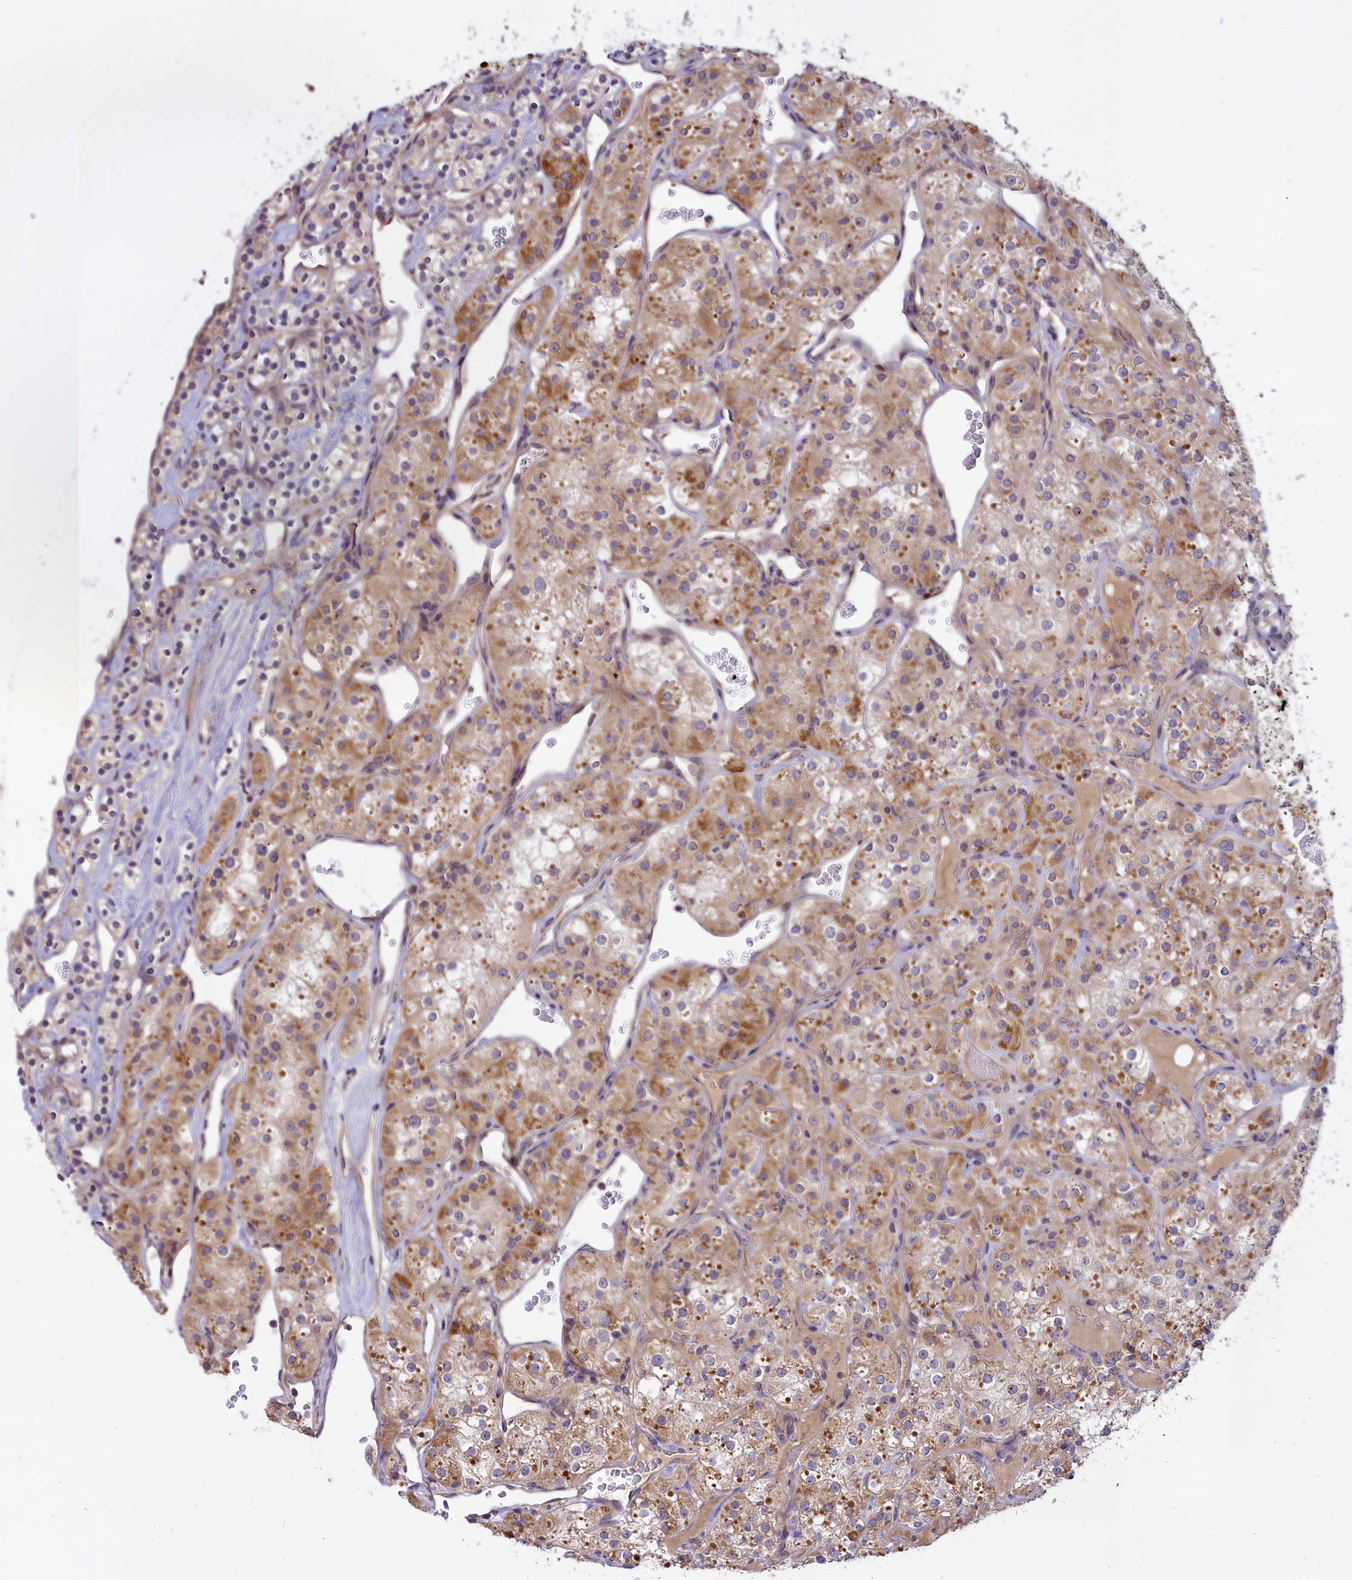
{"staining": {"intensity": "moderate", "quantity": ">75%", "location": "cytoplasmic/membranous"}, "tissue": "renal cancer", "cell_type": "Tumor cells", "image_type": "cancer", "snomed": [{"axis": "morphology", "description": "Adenocarcinoma, NOS"}, {"axis": "topography", "description": "Kidney"}], "caption": "A brown stain labels moderate cytoplasmic/membranous staining of a protein in renal cancer tumor cells.", "gene": "MEMO1", "patient": {"sex": "male", "age": 77}}